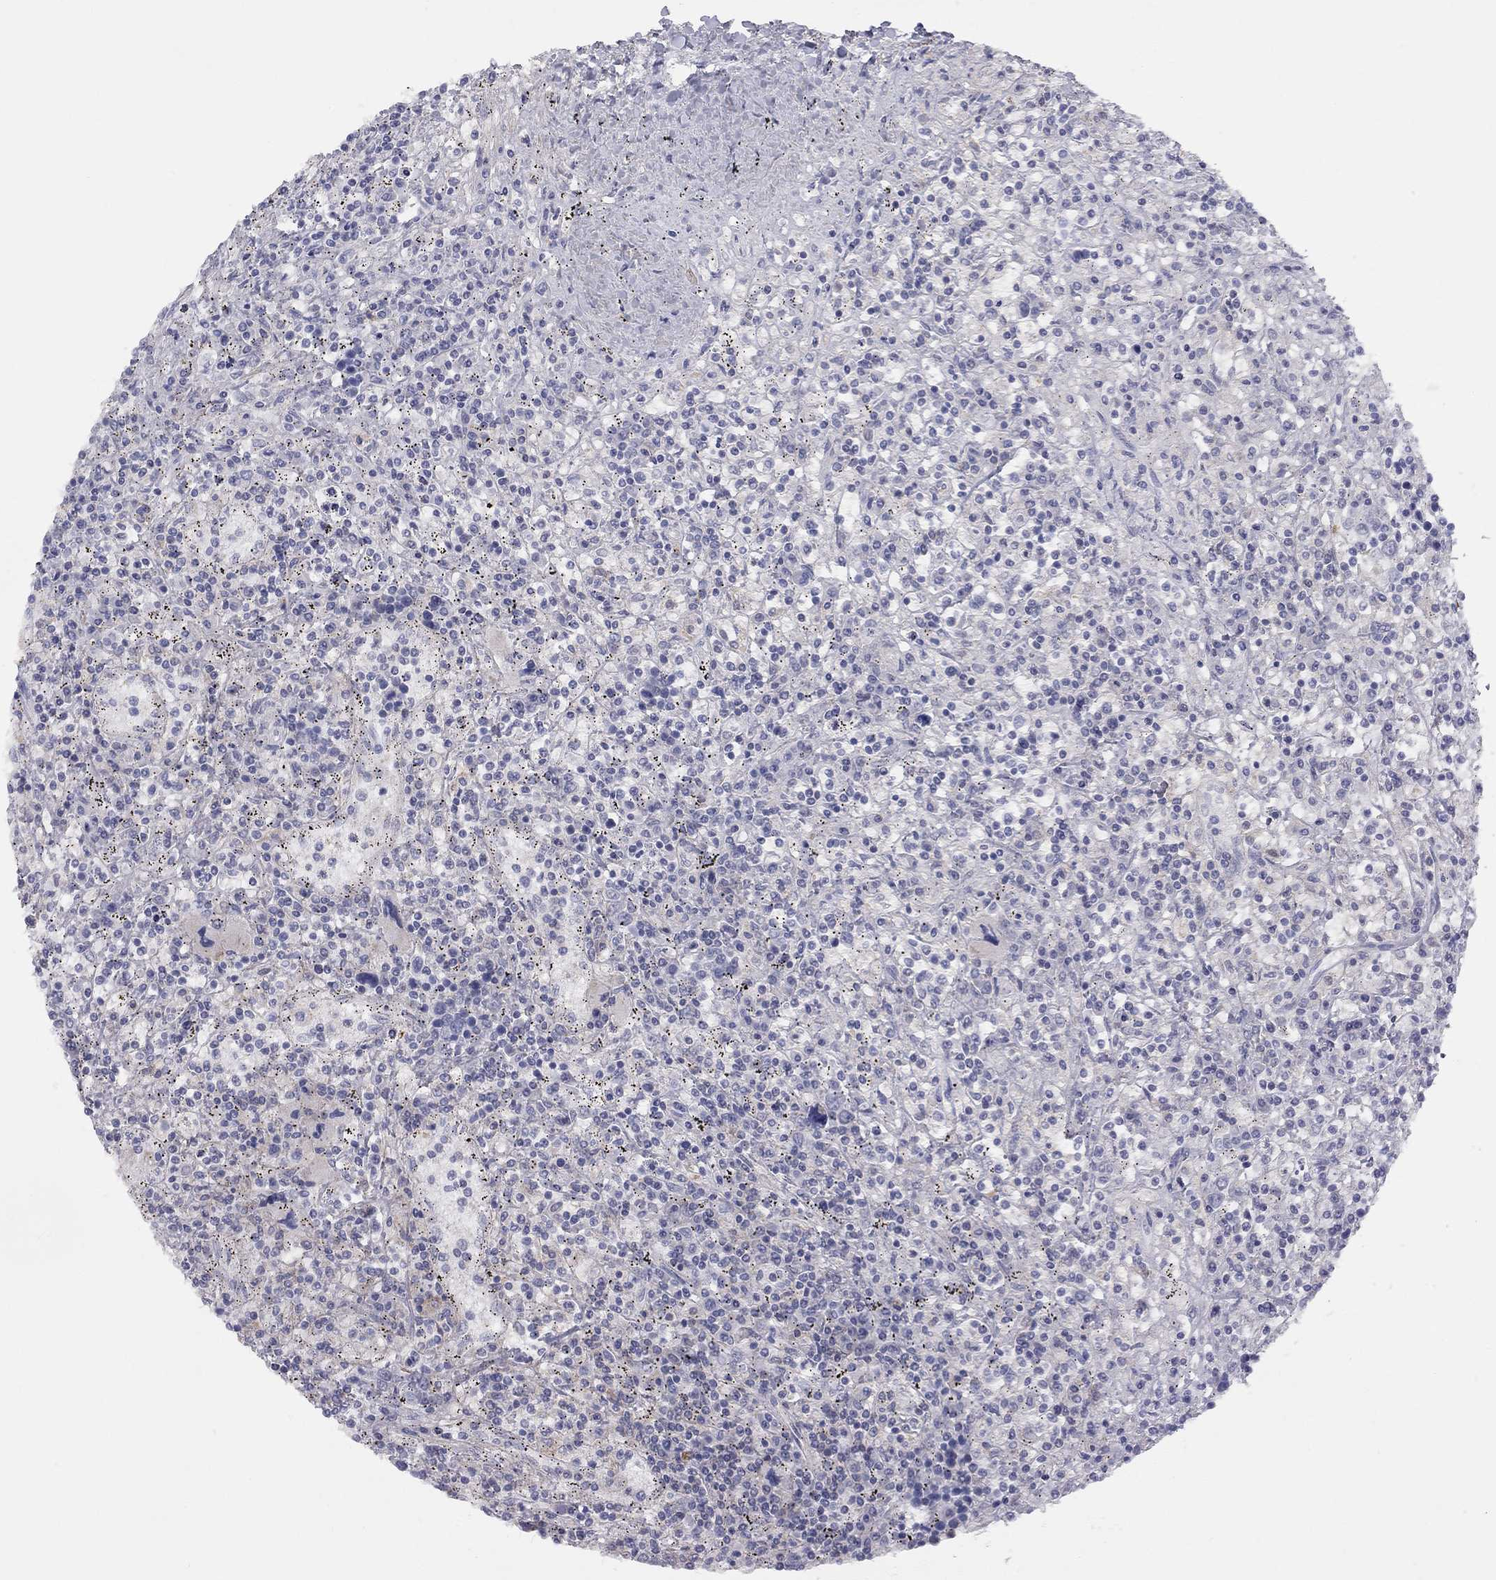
{"staining": {"intensity": "negative", "quantity": "none", "location": "none"}, "tissue": "lymphoma", "cell_type": "Tumor cells", "image_type": "cancer", "snomed": [{"axis": "morphology", "description": "Malignant lymphoma, non-Hodgkin's type, Low grade"}, {"axis": "topography", "description": "Spleen"}], "caption": "IHC micrograph of human lymphoma stained for a protein (brown), which reveals no staining in tumor cells.", "gene": "ADCYAP1", "patient": {"sex": "male", "age": 62}}